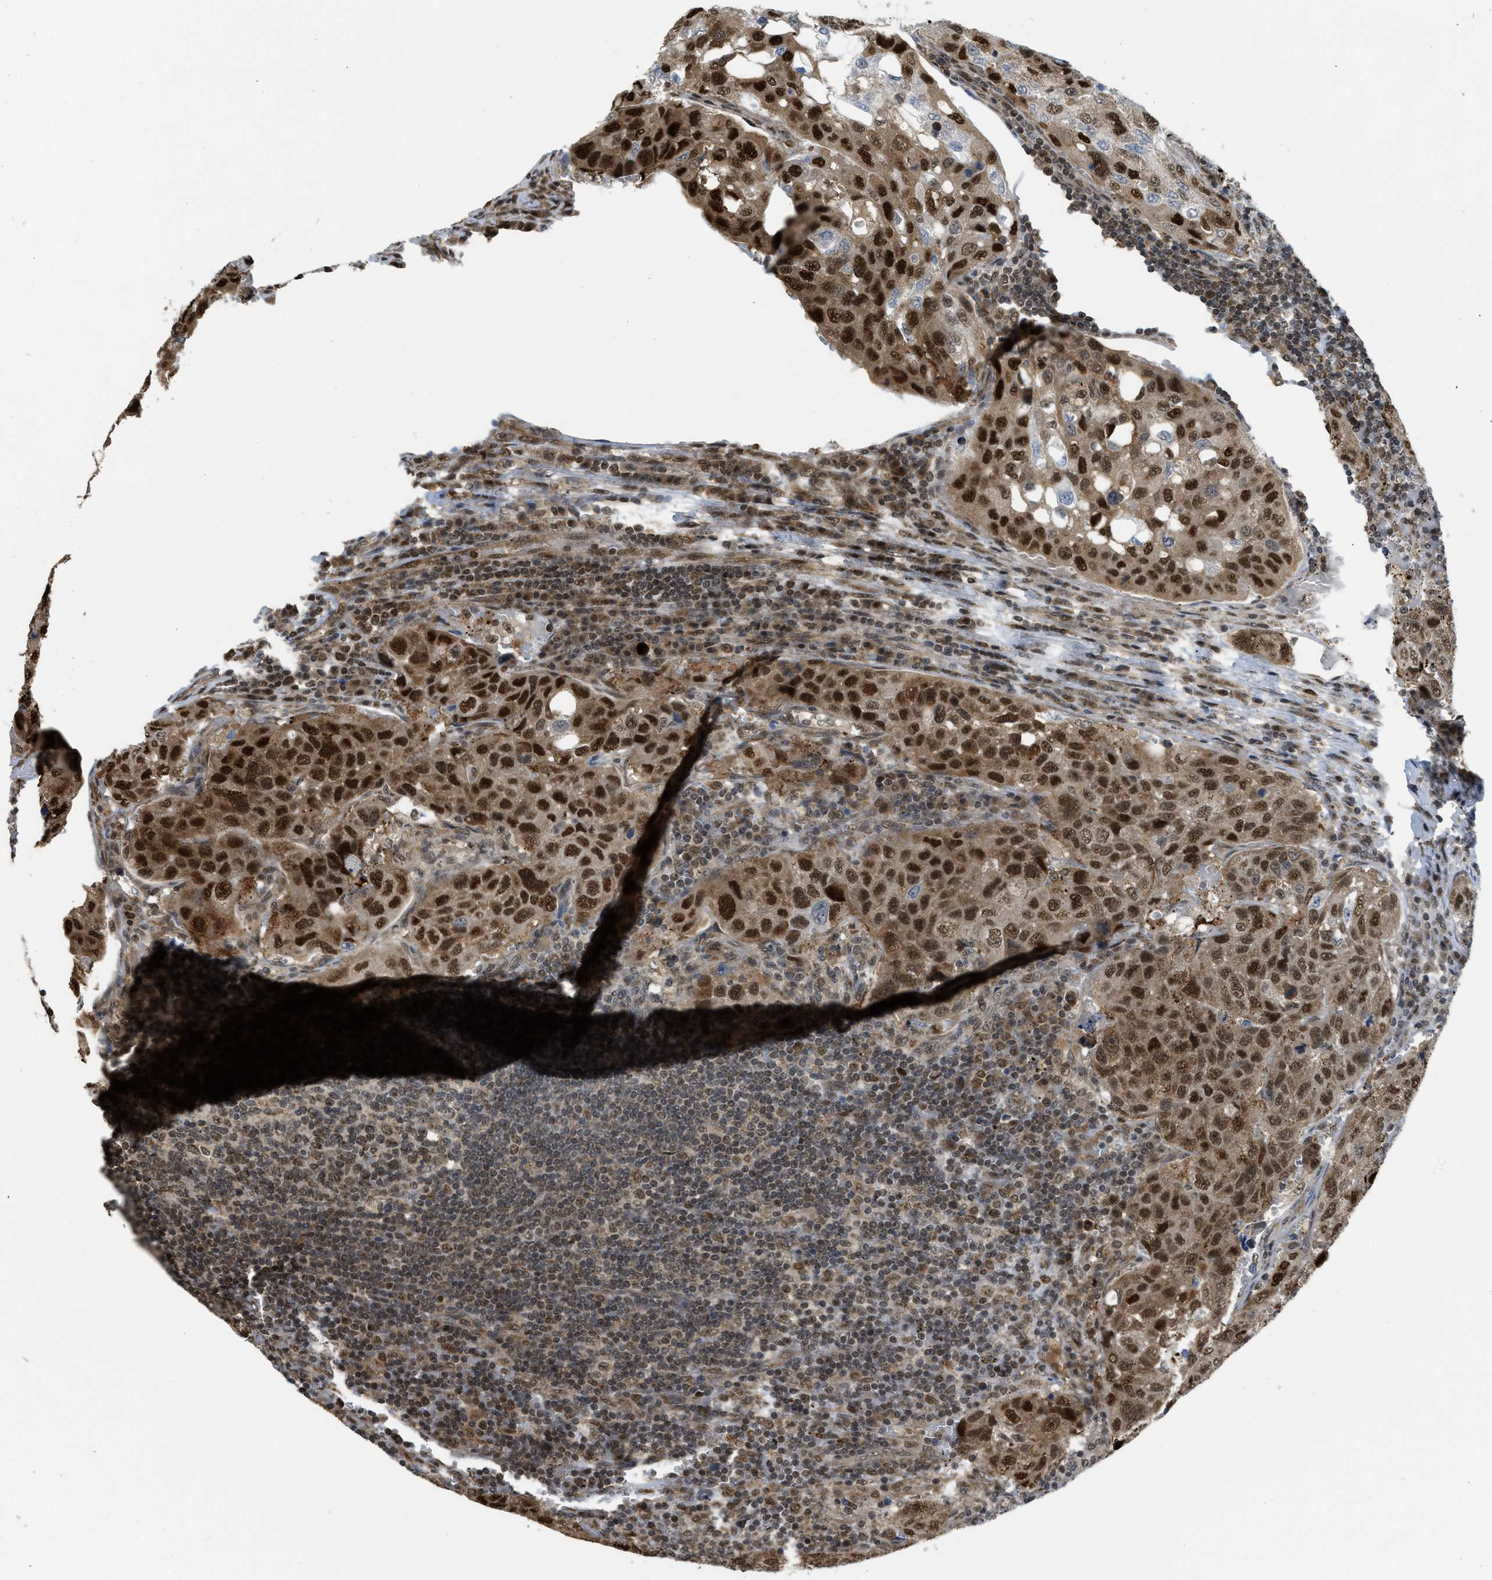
{"staining": {"intensity": "strong", "quantity": ">75%", "location": "cytoplasmic/membranous,nuclear"}, "tissue": "urothelial cancer", "cell_type": "Tumor cells", "image_type": "cancer", "snomed": [{"axis": "morphology", "description": "Urothelial carcinoma, High grade"}, {"axis": "topography", "description": "Lymph node"}, {"axis": "topography", "description": "Urinary bladder"}], "caption": "There is high levels of strong cytoplasmic/membranous and nuclear staining in tumor cells of urothelial carcinoma (high-grade), as demonstrated by immunohistochemical staining (brown color).", "gene": "TACC1", "patient": {"sex": "male", "age": 51}}